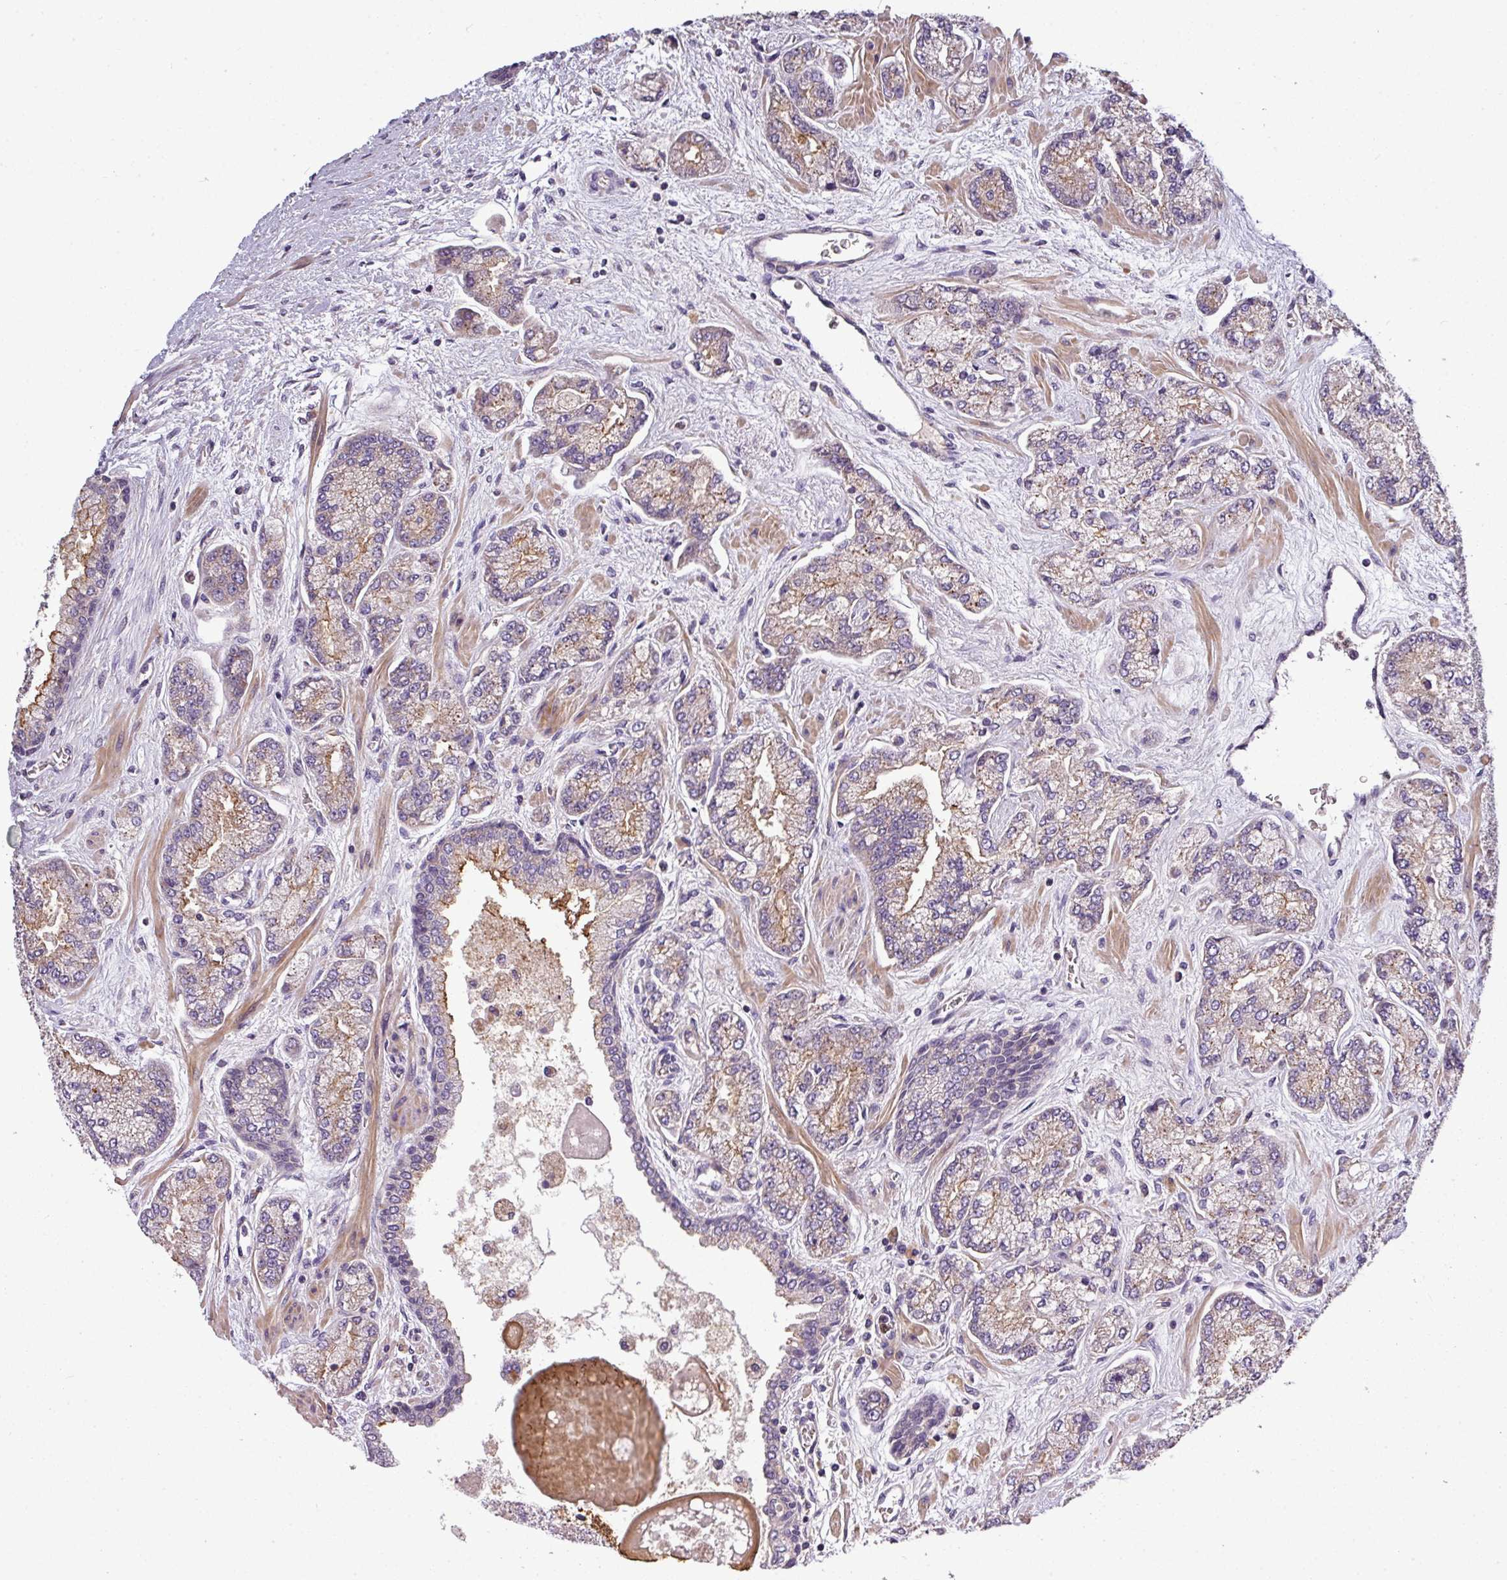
{"staining": {"intensity": "moderate", "quantity": "25%-75%", "location": "cytoplasmic/membranous"}, "tissue": "prostate cancer", "cell_type": "Tumor cells", "image_type": "cancer", "snomed": [{"axis": "morphology", "description": "Adenocarcinoma, High grade"}, {"axis": "topography", "description": "Prostate"}], "caption": "IHC (DAB (3,3'-diaminobenzidine)) staining of human prostate cancer (adenocarcinoma (high-grade)) demonstrates moderate cytoplasmic/membranous protein expression in approximately 25%-75% of tumor cells.", "gene": "PAPLN", "patient": {"sex": "male", "age": 68}}